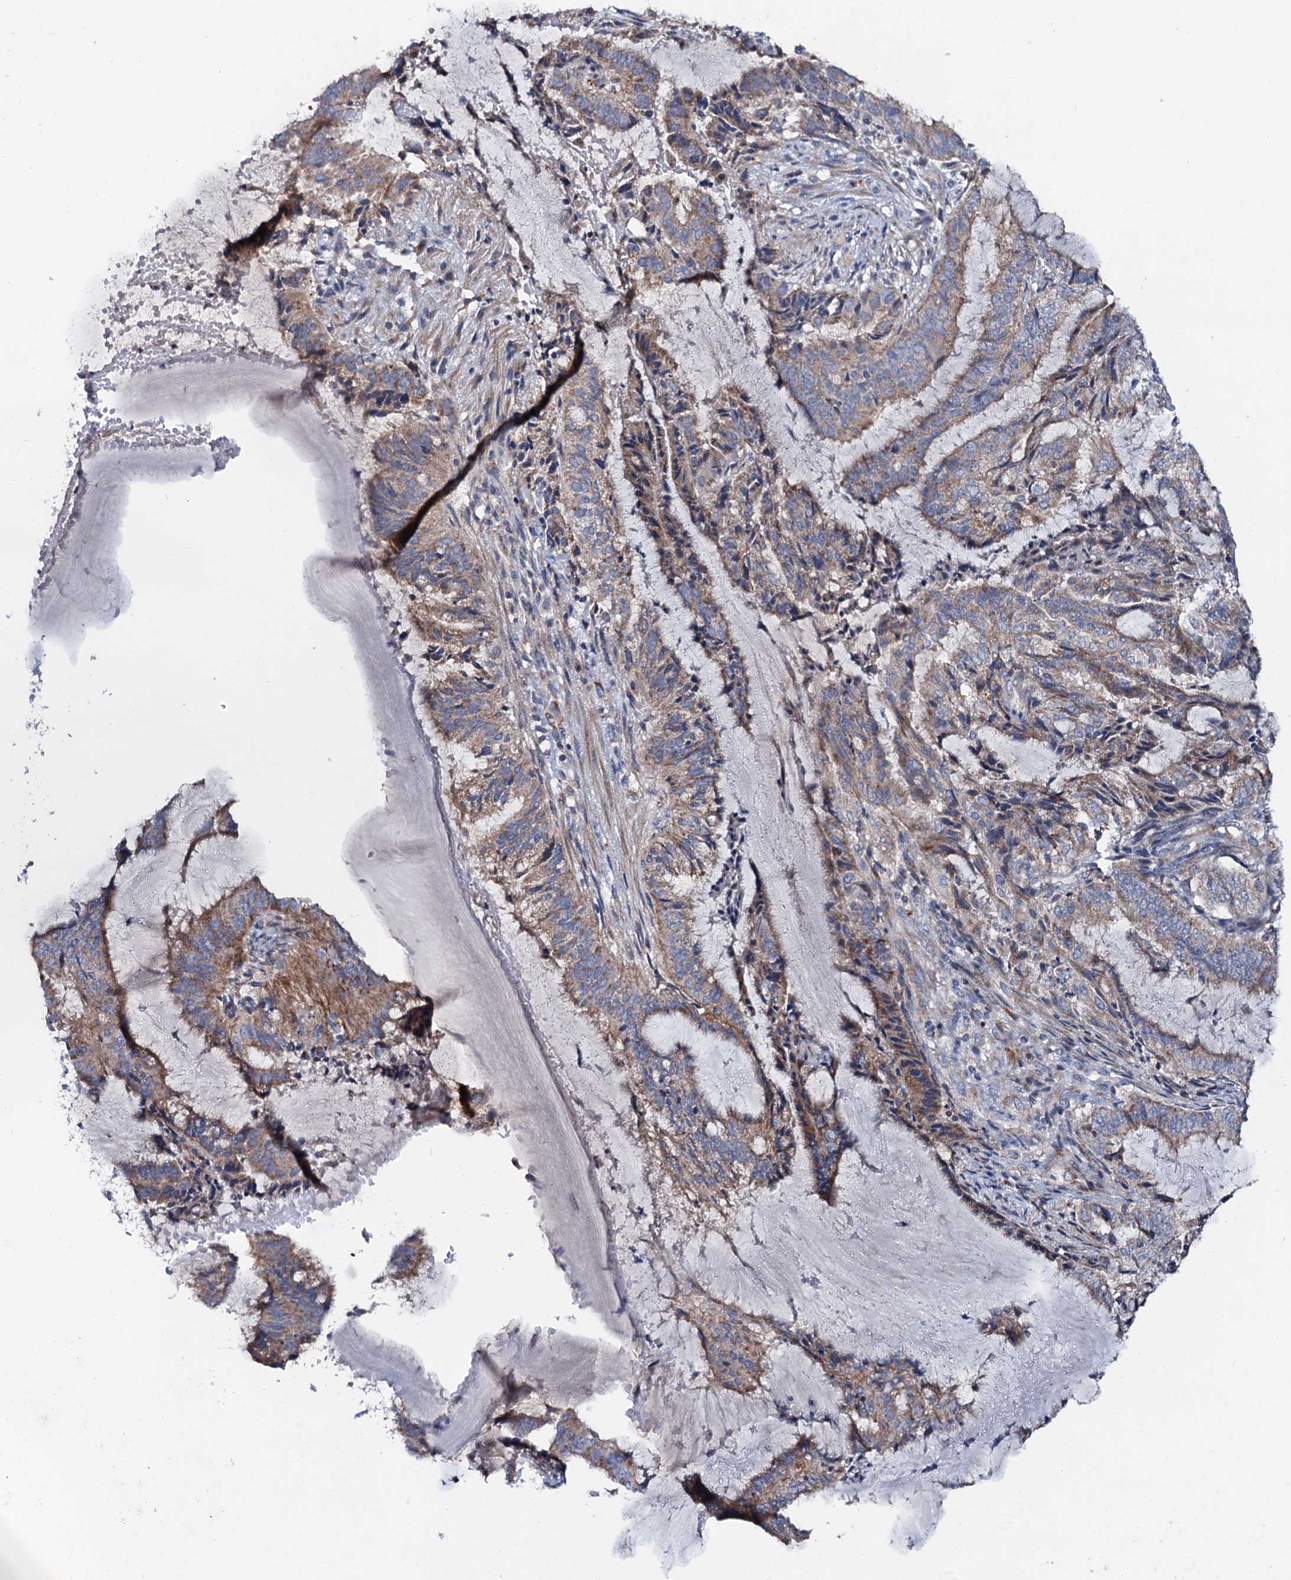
{"staining": {"intensity": "moderate", "quantity": "25%-75%", "location": "cytoplasmic/membranous"}, "tissue": "endometrial cancer", "cell_type": "Tumor cells", "image_type": "cancer", "snomed": [{"axis": "morphology", "description": "Adenocarcinoma, NOS"}, {"axis": "topography", "description": "Endometrium"}], "caption": "Endometrial cancer (adenocarcinoma) stained with DAB IHC demonstrates medium levels of moderate cytoplasmic/membranous expression in about 25%-75% of tumor cells. (IHC, brightfield microscopy, high magnification).", "gene": "MRPL48", "patient": {"sex": "female", "age": 51}}